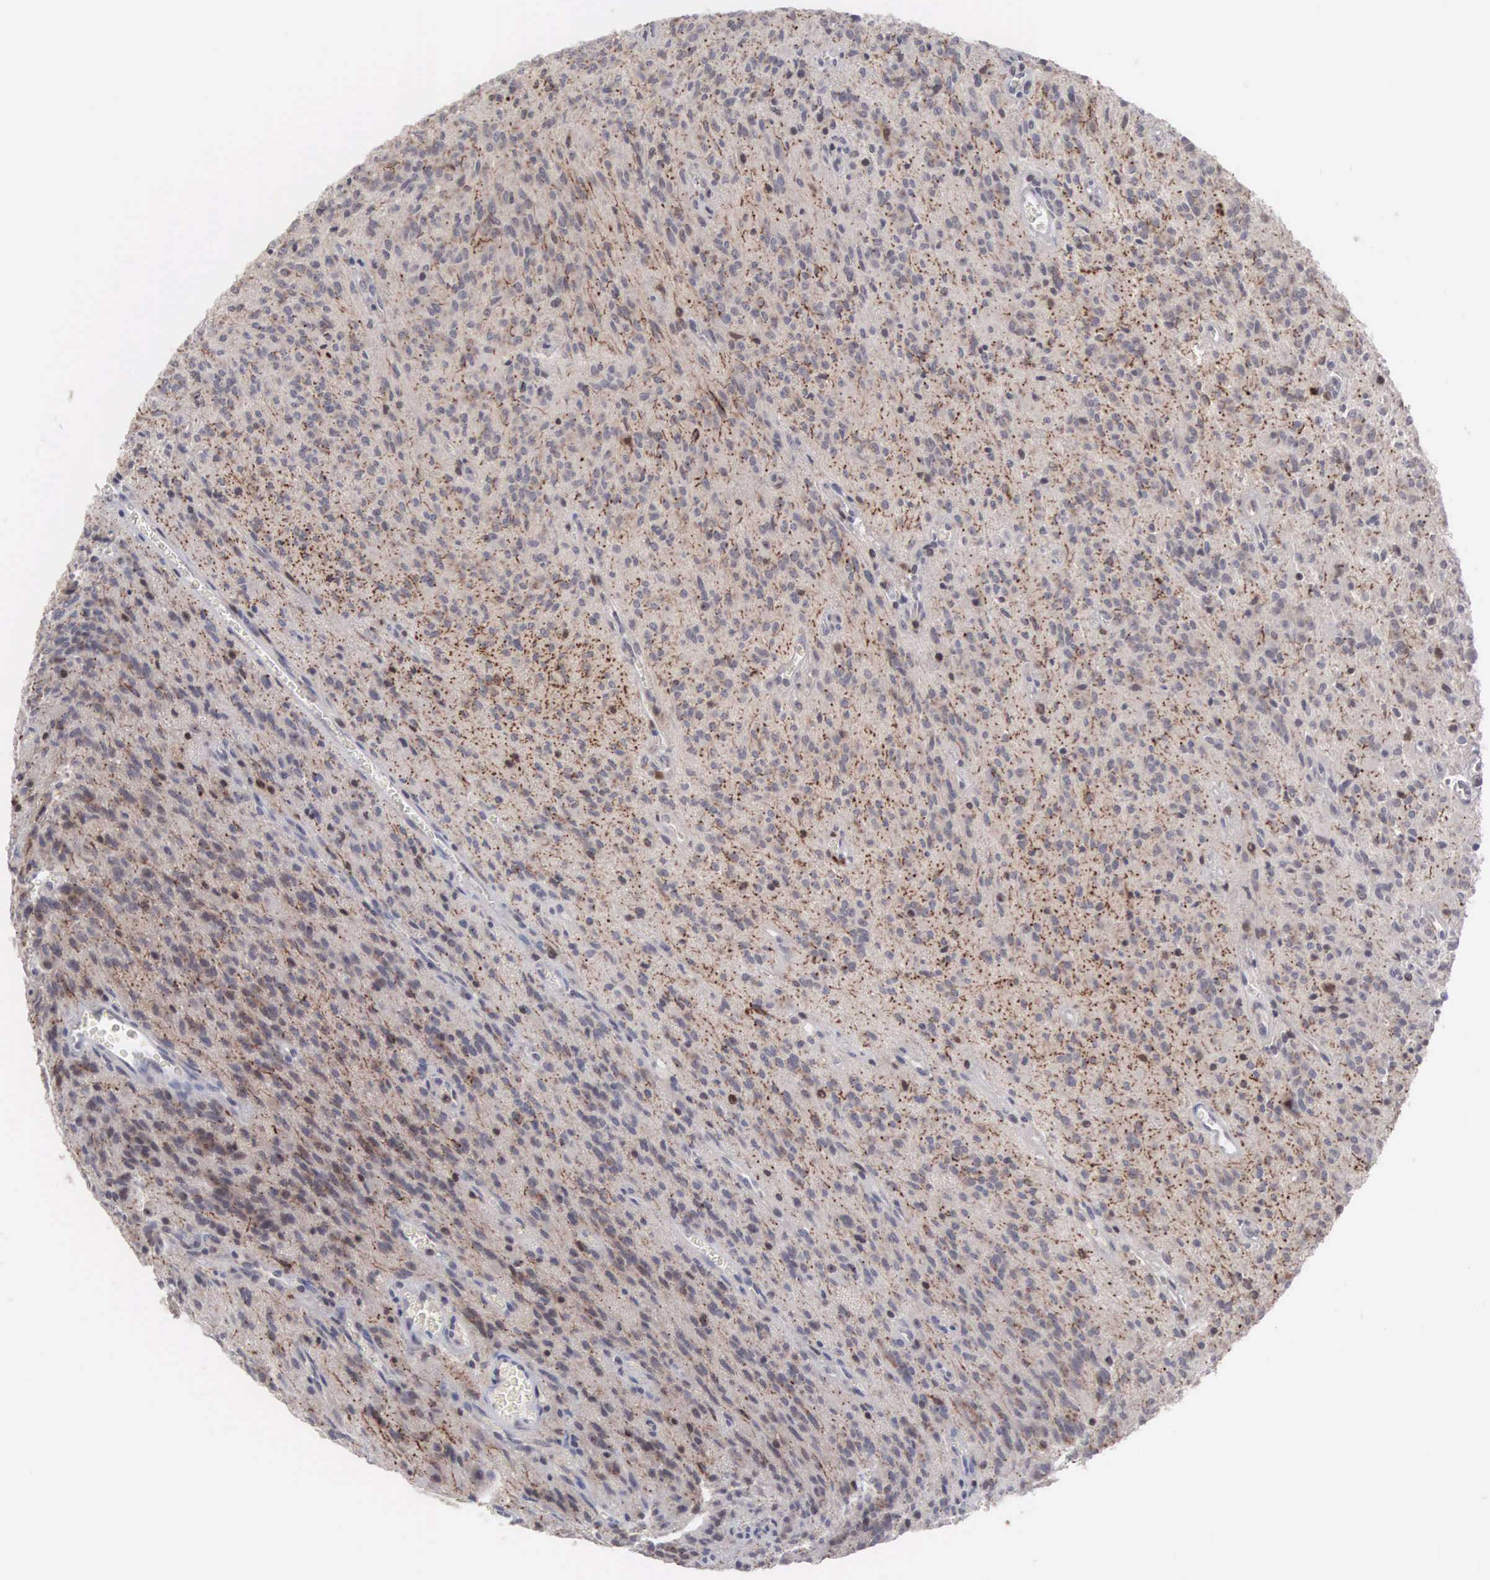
{"staining": {"intensity": "negative", "quantity": "none", "location": "none"}, "tissue": "glioma", "cell_type": "Tumor cells", "image_type": "cancer", "snomed": [{"axis": "morphology", "description": "Glioma, malignant, Low grade"}, {"axis": "topography", "description": "Brain"}], "caption": "DAB (3,3'-diaminobenzidine) immunohistochemical staining of human malignant glioma (low-grade) displays no significant staining in tumor cells. The staining was performed using DAB to visualize the protein expression in brown, while the nuclei were stained in blue with hematoxylin (Magnification: 20x).", "gene": "ACOT4", "patient": {"sex": "female", "age": 15}}